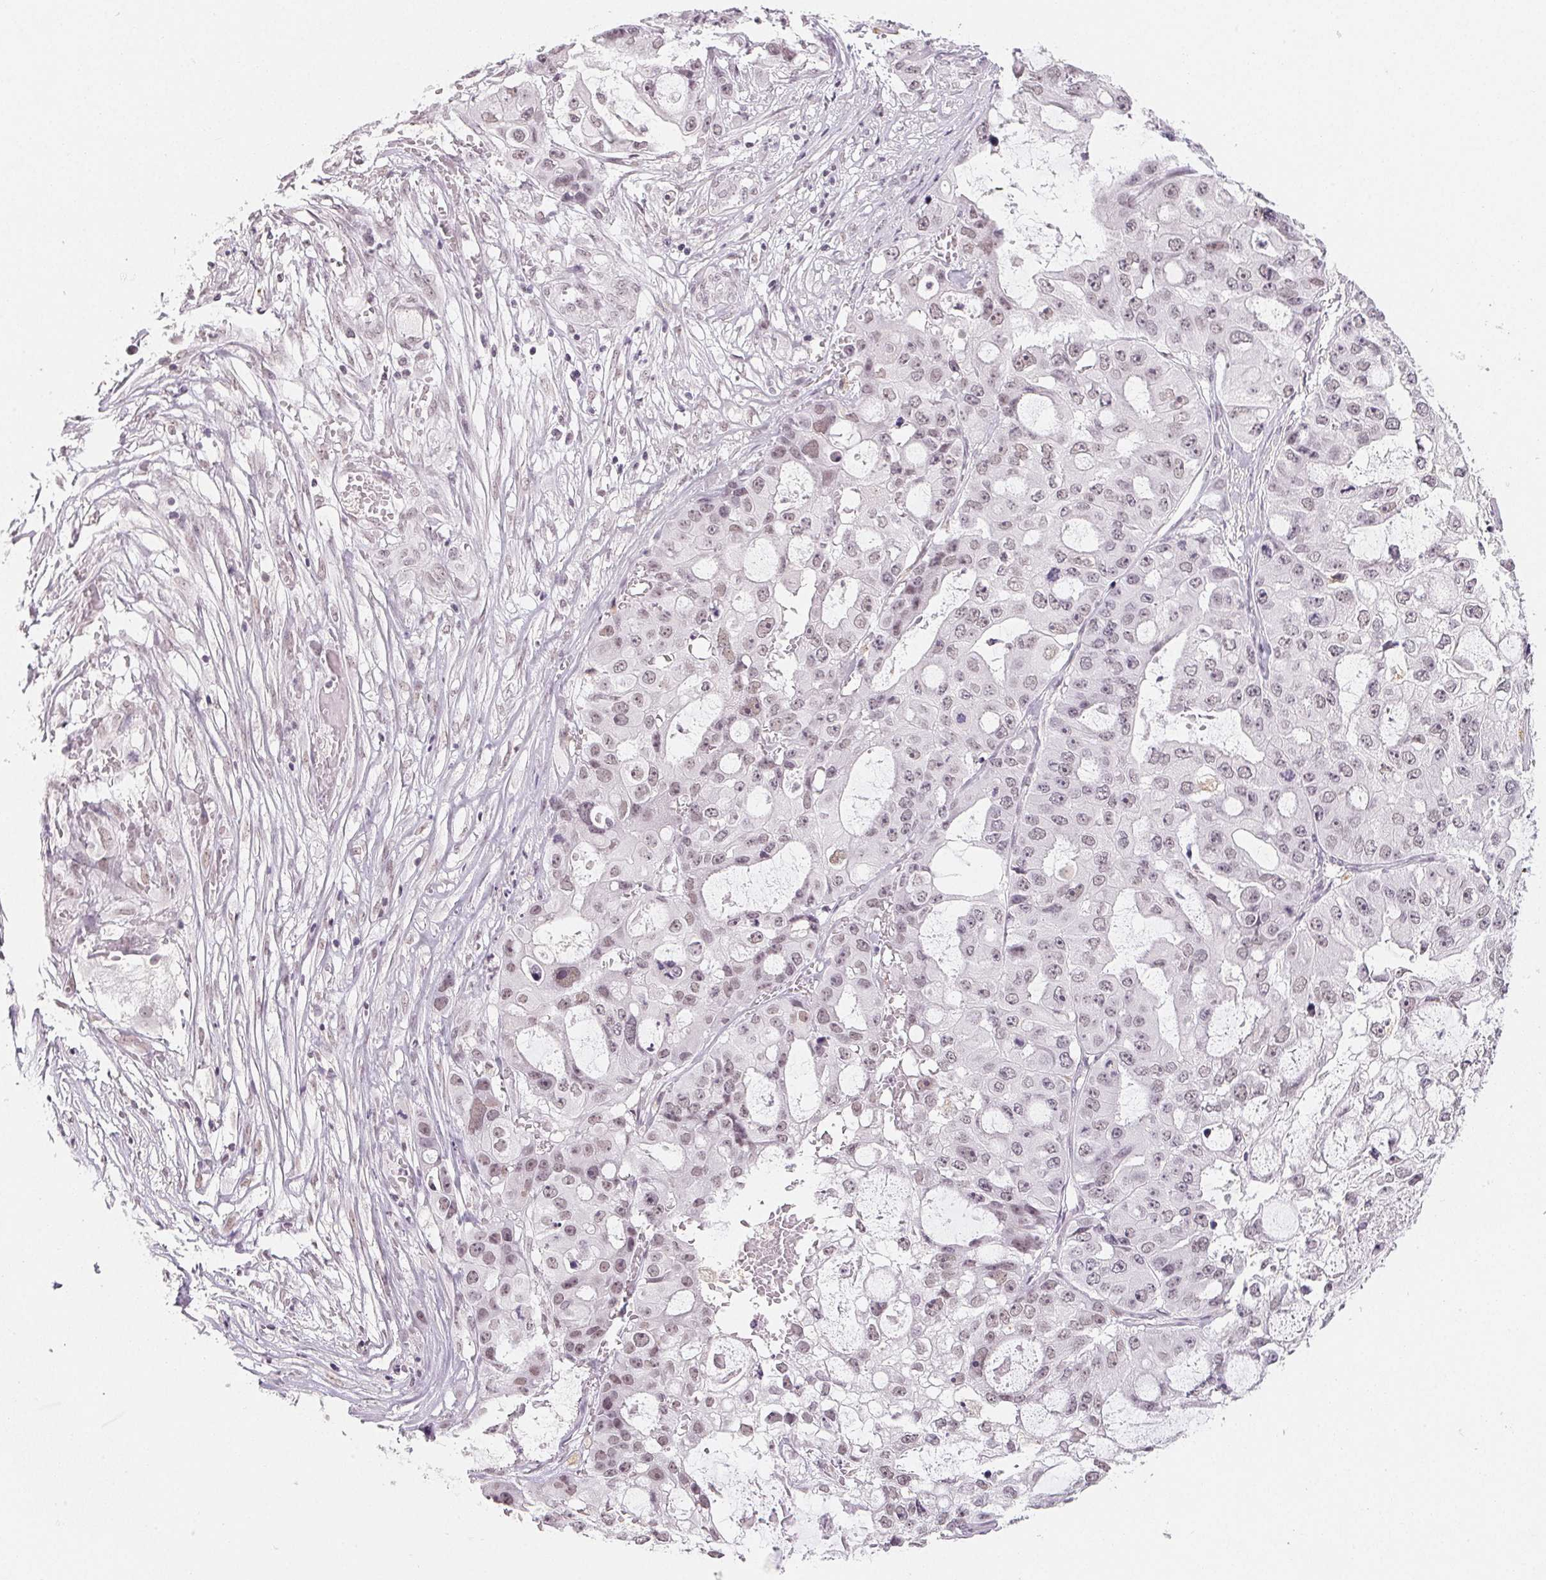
{"staining": {"intensity": "negative", "quantity": "none", "location": "none"}, "tissue": "ovarian cancer", "cell_type": "Tumor cells", "image_type": "cancer", "snomed": [{"axis": "morphology", "description": "Cystadenocarcinoma, serous, NOS"}, {"axis": "topography", "description": "Ovary"}], "caption": "This is an IHC image of ovarian cancer (serous cystadenocarcinoma). There is no expression in tumor cells.", "gene": "NXF3", "patient": {"sex": "female", "age": 56}}